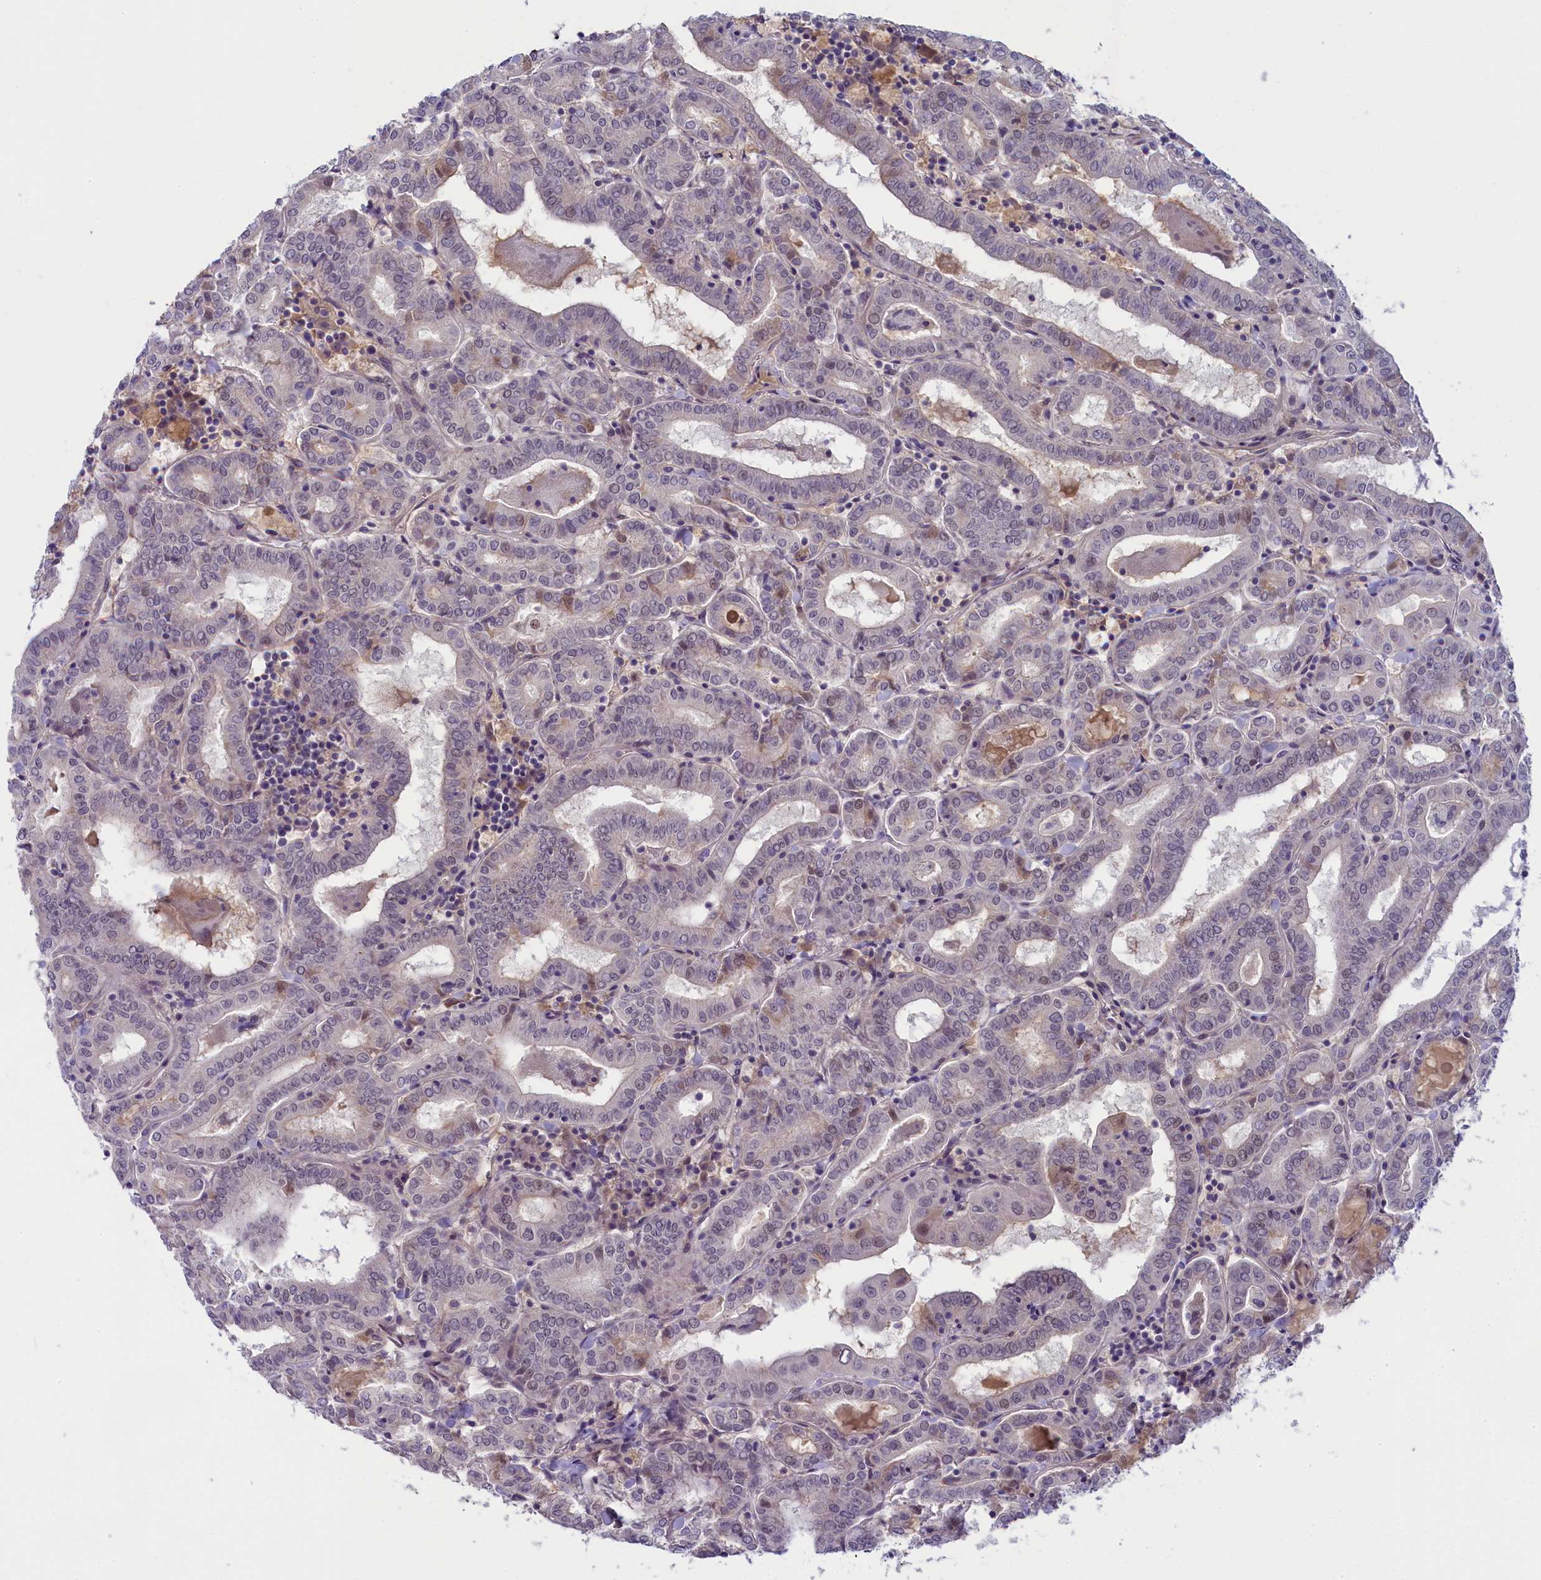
{"staining": {"intensity": "weak", "quantity": "<25%", "location": "nuclear"}, "tissue": "thyroid cancer", "cell_type": "Tumor cells", "image_type": "cancer", "snomed": [{"axis": "morphology", "description": "Papillary adenocarcinoma, NOS"}, {"axis": "topography", "description": "Thyroid gland"}], "caption": "A histopathology image of human thyroid papillary adenocarcinoma is negative for staining in tumor cells.", "gene": "CRAMP1", "patient": {"sex": "female", "age": 72}}